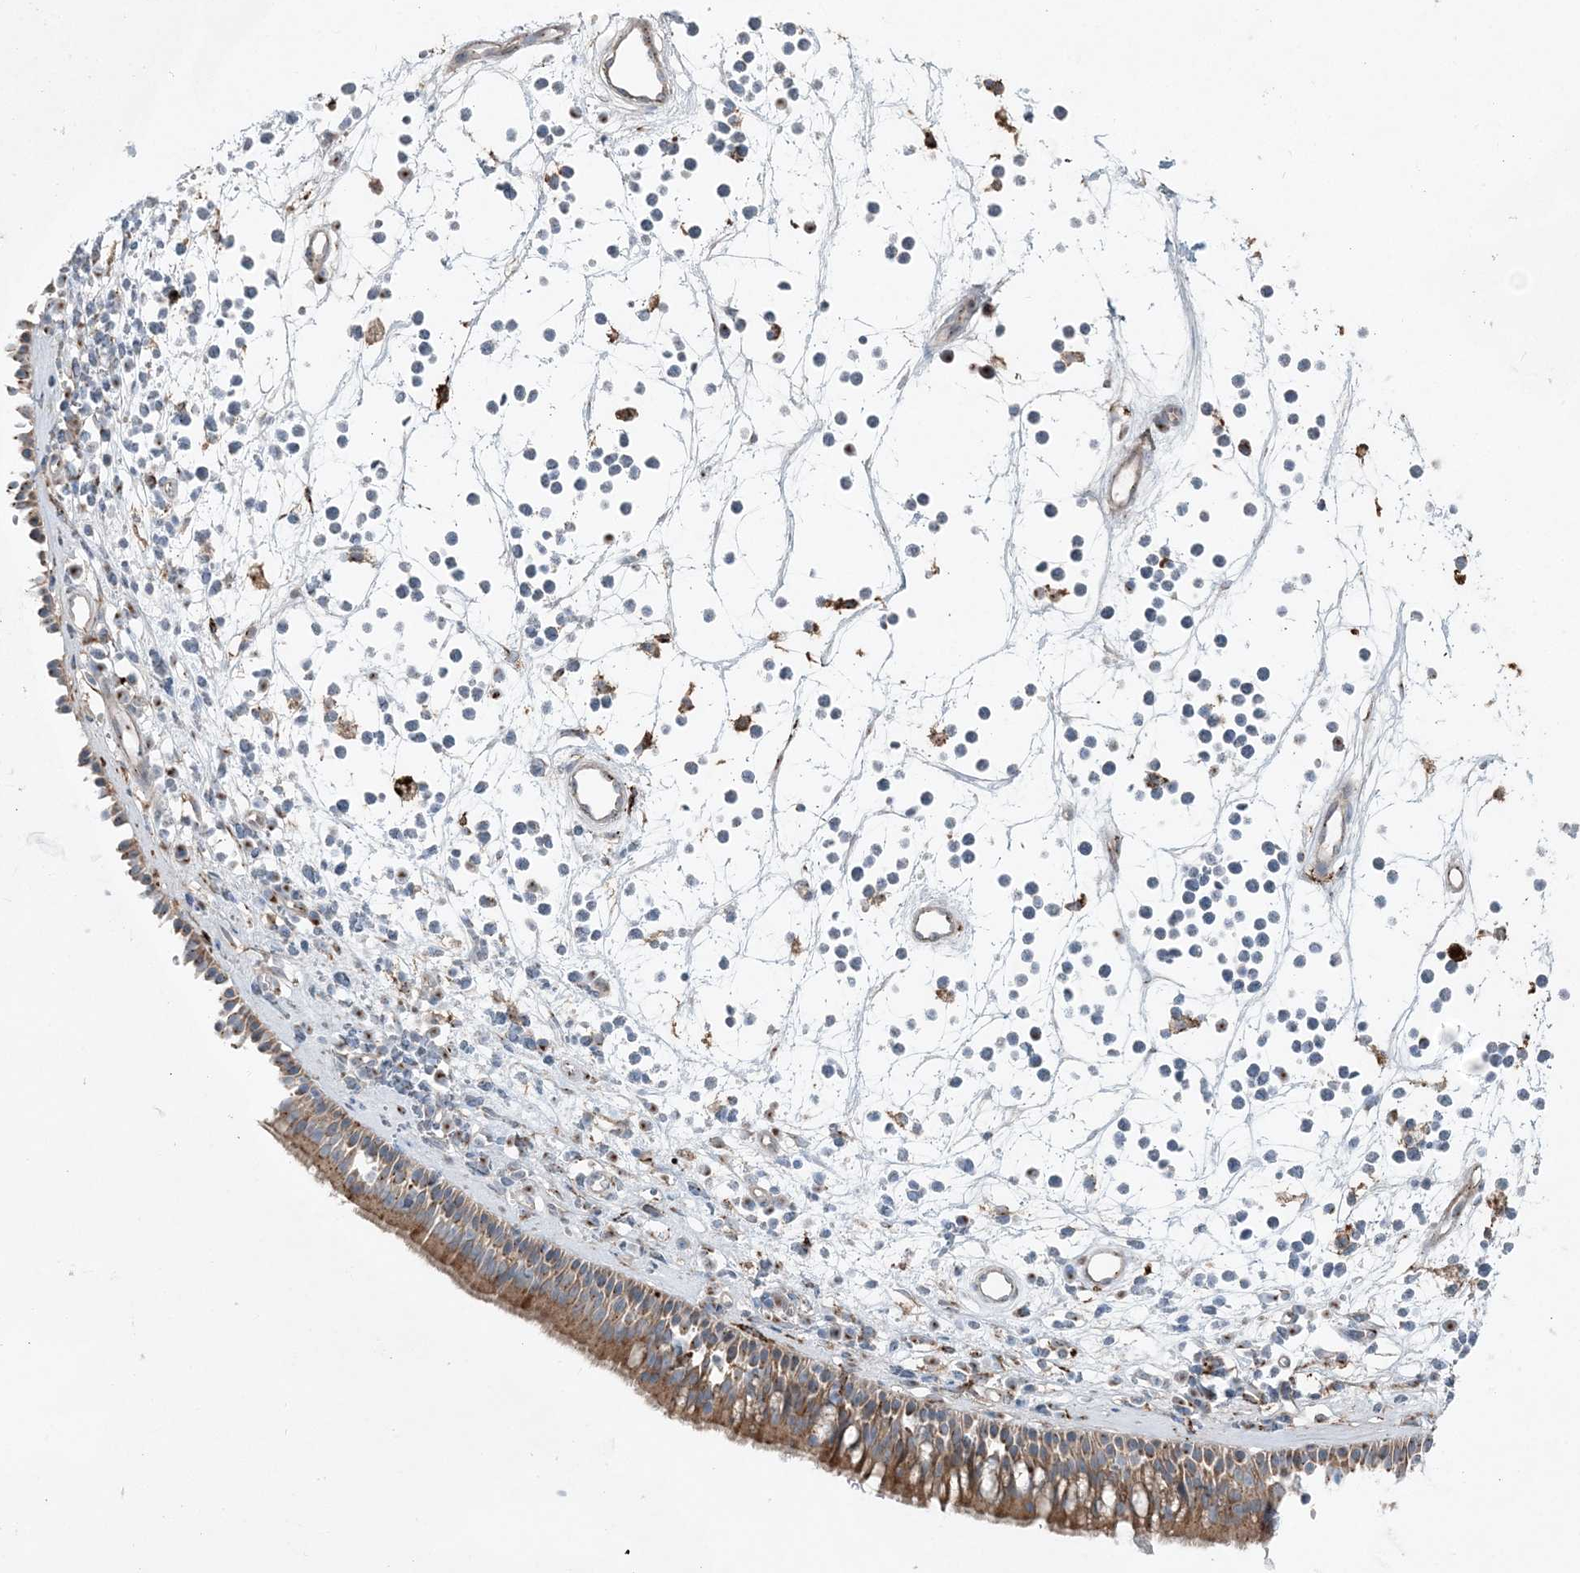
{"staining": {"intensity": "moderate", "quantity": ">75%", "location": "cytoplasmic/membranous"}, "tissue": "nasopharynx", "cell_type": "Respiratory epithelial cells", "image_type": "normal", "snomed": [{"axis": "morphology", "description": "Normal tissue, NOS"}, {"axis": "morphology", "description": "Inflammation, NOS"}, {"axis": "morphology", "description": "Malignant melanoma, Metastatic site"}, {"axis": "topography", "description": "Nasopharynx"}], "caption": "Protein analysis of normal nasopharynx displays moderate cytoplasmic/membranous positivity in about >75% of respiratory epithelial cells.", "gene": "KY", "patient": {"sex": "male", "age": 70}}